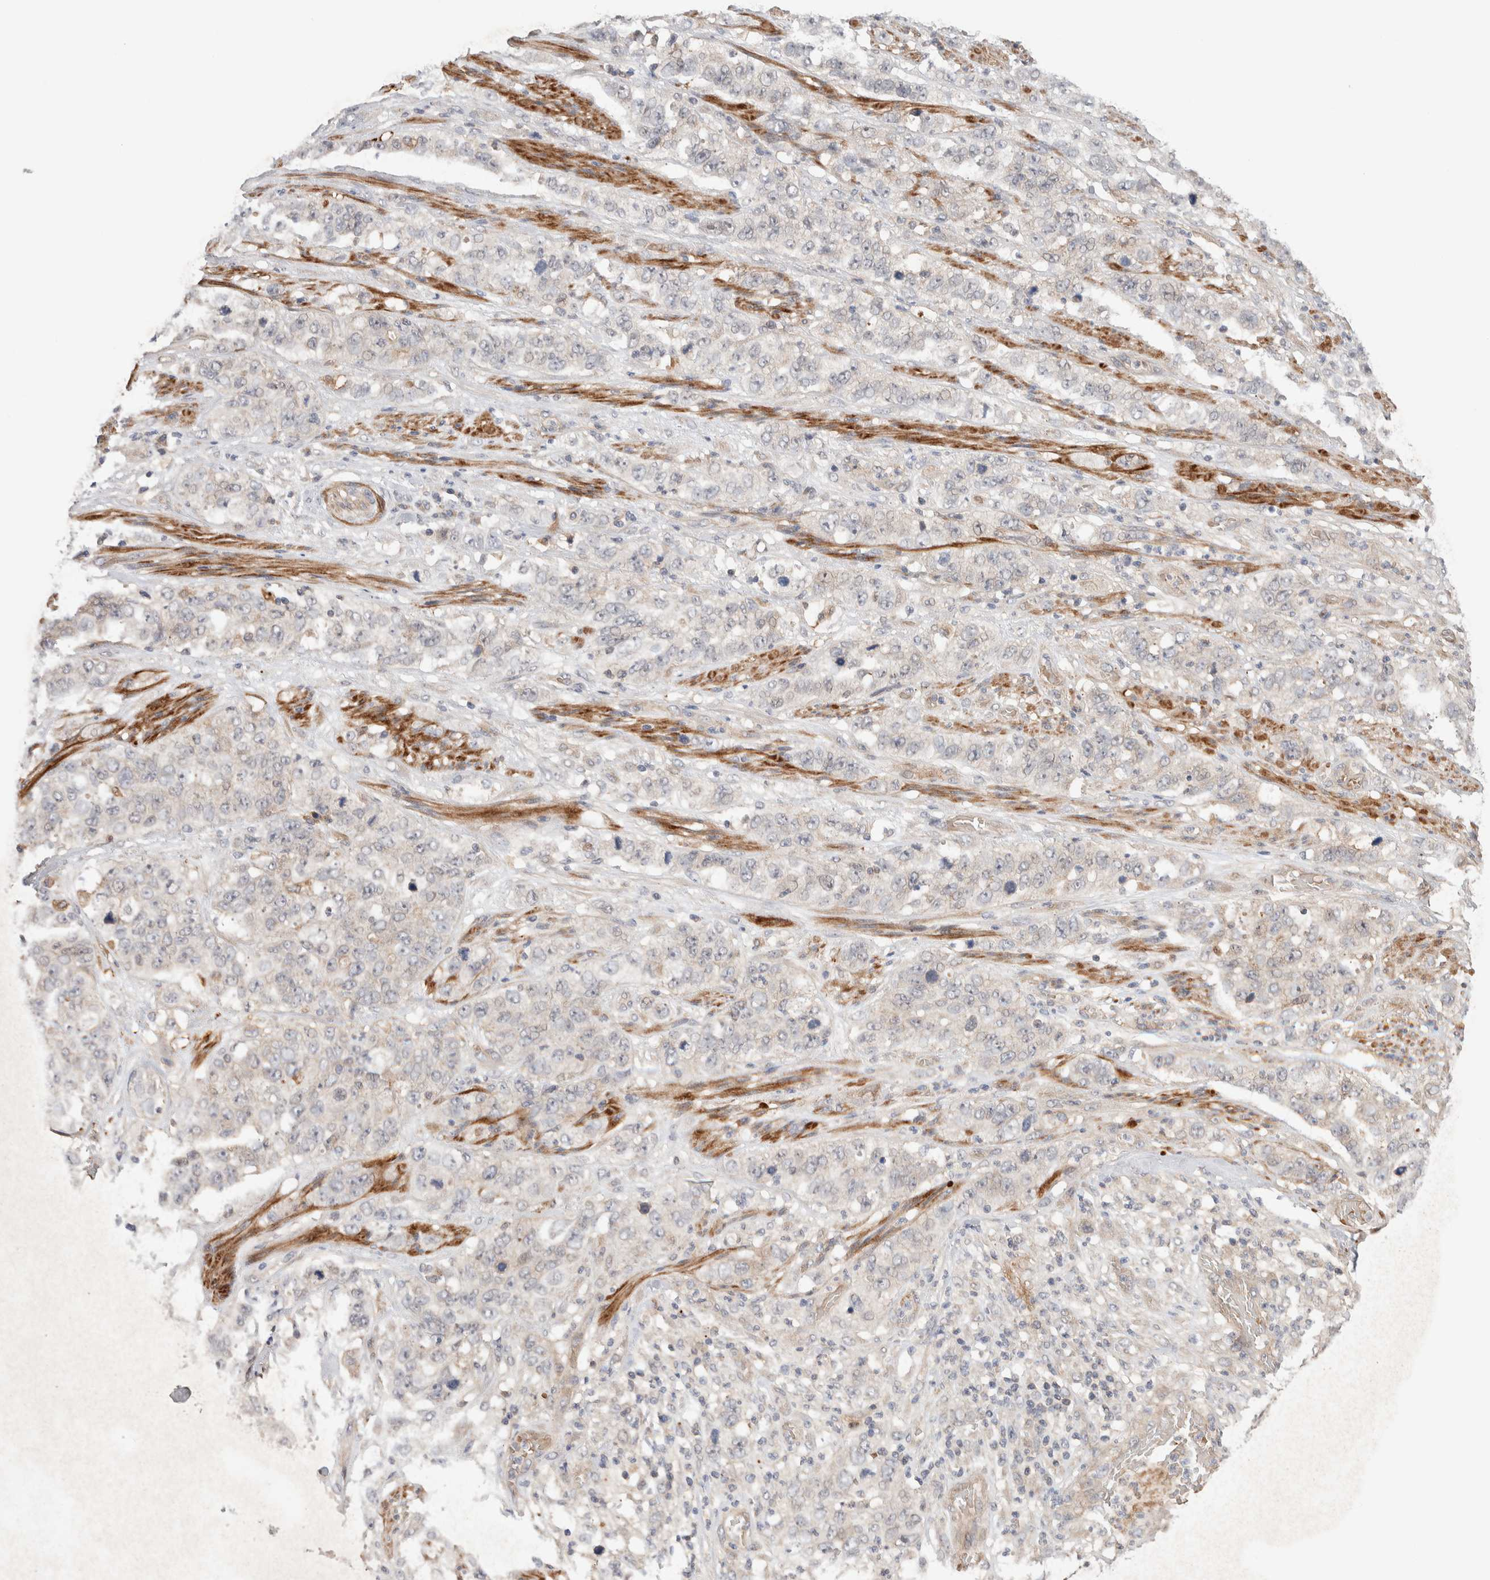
{"staining": {"intensity": "negative", "quantity": "none", "location": "none"}, "tissue": "stomach cancer", "cell_type": "Tumor cells", "image_type": "cancer", "snomed": [{"axis": "morphology", "description": "Adenocarcinoma, NOS"}, {"axis": "topography", "description": "Stomach"}], "caption": "Immunohistochemistry histopathology image of adenocarcinoma (stomach) stained for a protein (brown), which shows no staining in tumor cells. Nuclei are stained in blue.", "gene": "WDR91", "patient": {"sex": "male", "age": 48}}